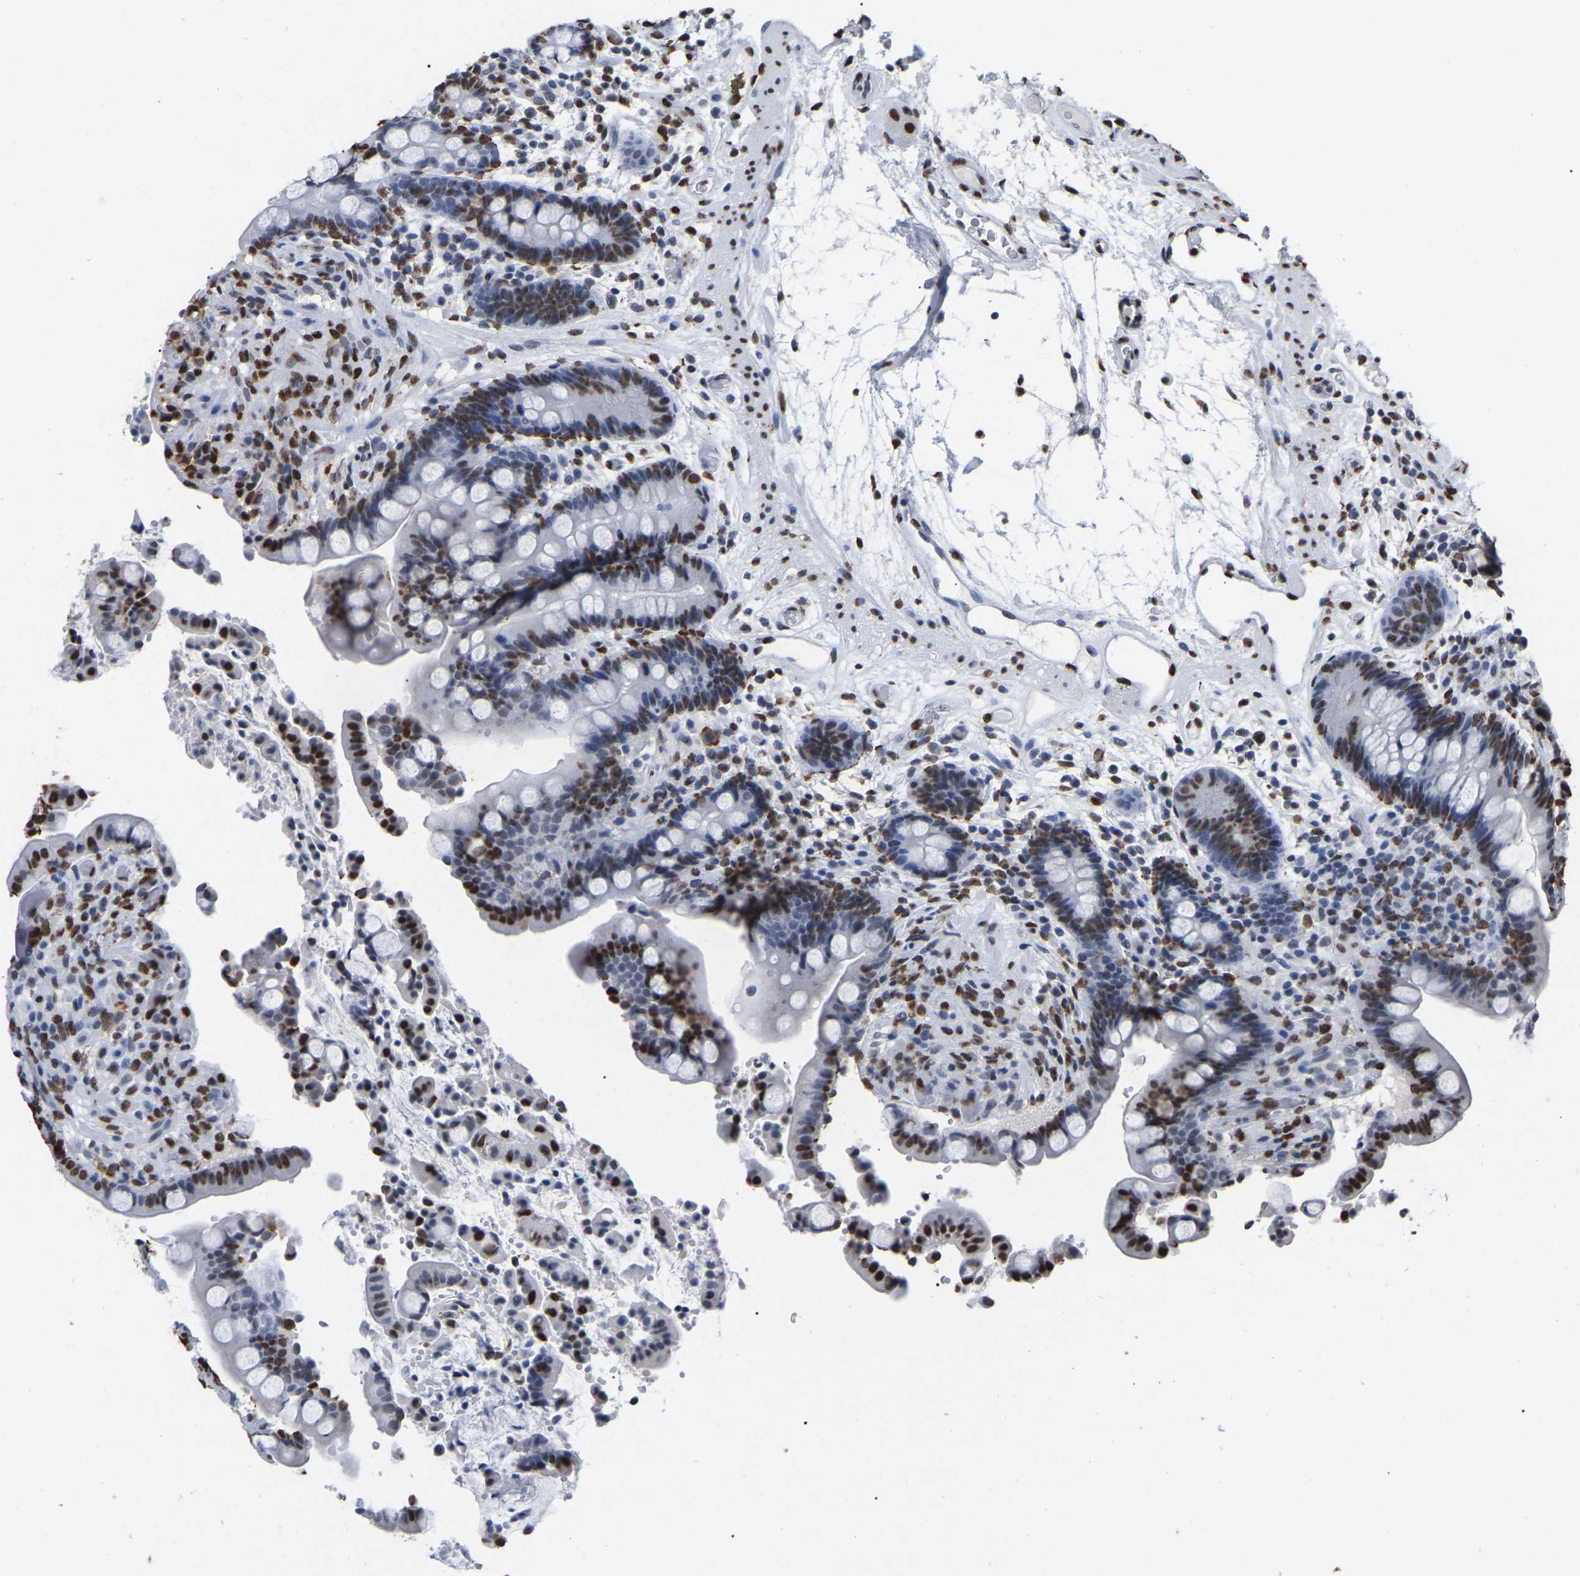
{"staining": {"intensity": "strong", "quantity": ">75%", "location": "nuclear"}, "tissue": "colon", "cell_type": "Endothelial cells", "image_type": "normal", "snomed": [{"axis": "morphology", "description": "Normal tissue, NOS"}, {"axis": "topography", "description": "Colon"}], "caption": "High-magnification brightfield microscopy of benign colon stained with DAB (brown) and counterstained with hematoxylin (blue). endothelial cells exhibit strong nuclear positivity is identified in approximately>75% of cells.", "gene": "RBL2", "patient": {"sex": "male", "age": 73}}